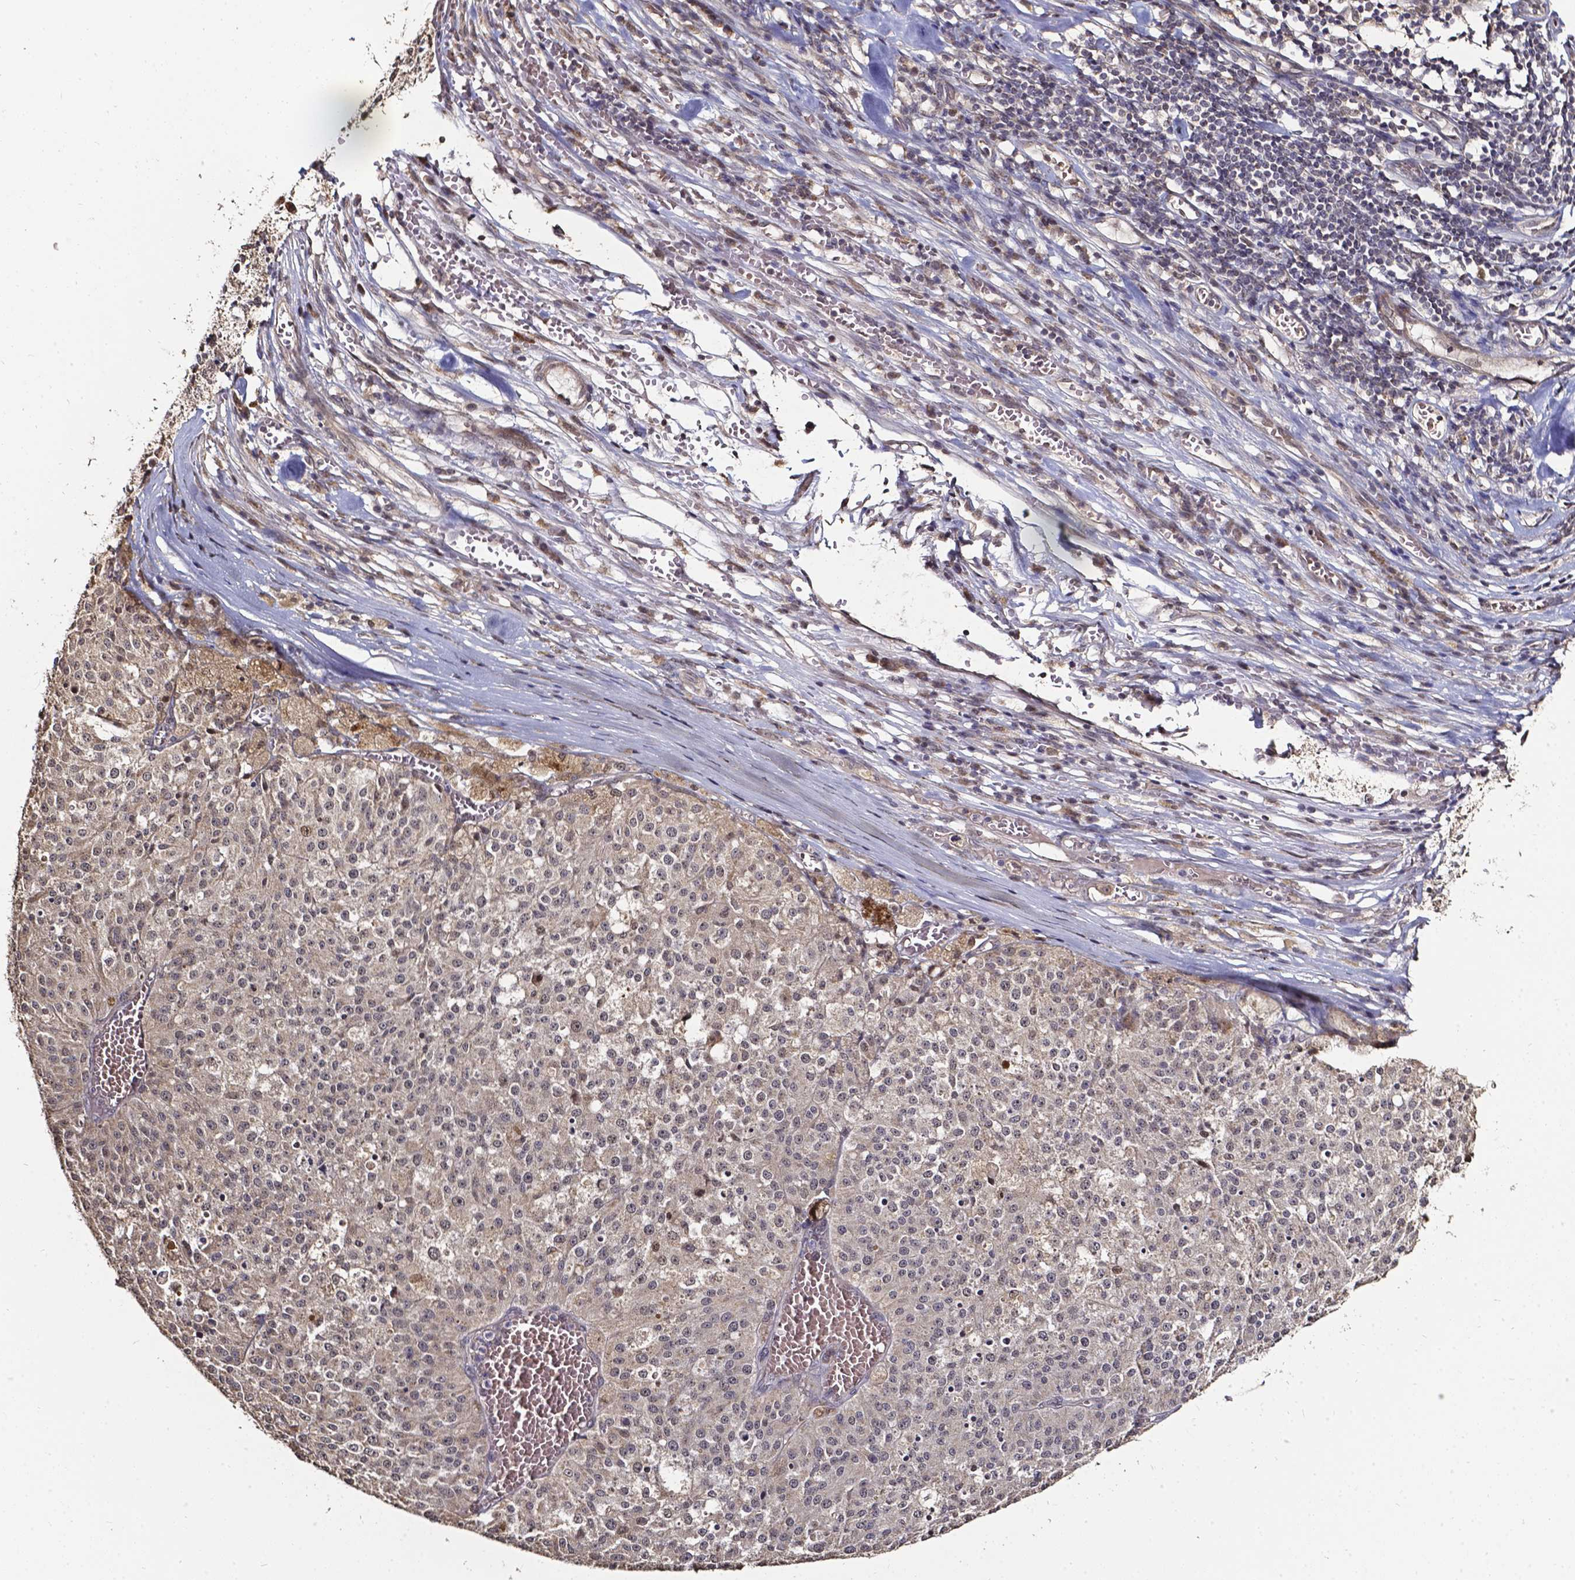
{"staining": {"intensity": "negative", "quantity": "none", "location": "none"}, "tissue": "melanoma", "cell_type": "Tumor cells", "image_type": "cancer", "snomed": [{"axis": "morphology", "description": "Malignant melanoma, Metastatic site"}, {"axis": "topography", "description": "Lymph node"}], "caption": "Immunohistochemistry (IHC) photomicrograph of neoplastic tissue: human melanoma stained with DAB (3,3'-diaminobenzidine) displays no significant protein positivity in tumor cells.", "gene": "GLRA2", "patient": {"sex": "female", "age": 64}}